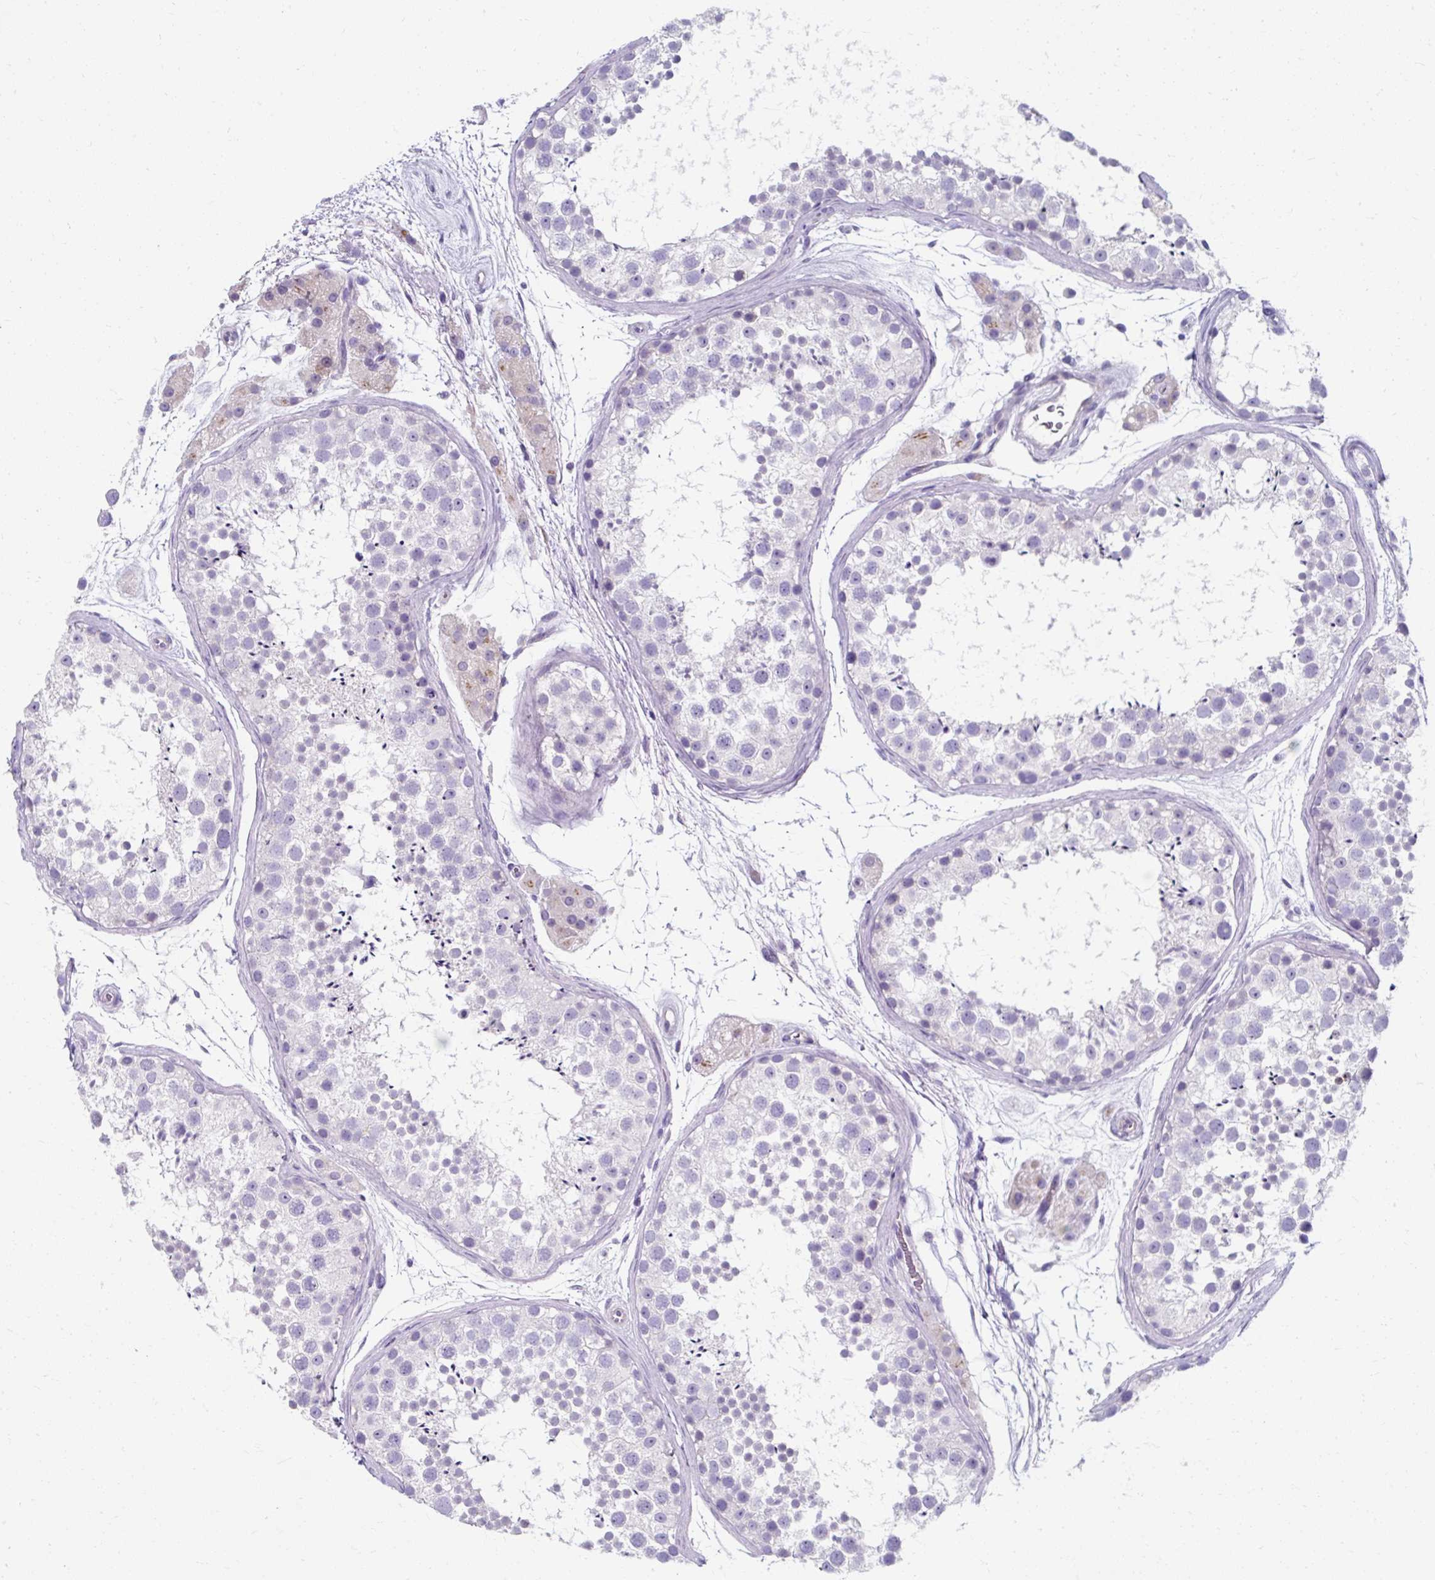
{"staining": {"intensity": "negative", "quantity": "none", "location": "none"}, "tissue": "testis", "cell_type": "Cells in seminiferous ducts", "image_type": "normal", "snomed": [{"axis": "morphology", "description": "Normal tissue, NOS"}, {"axis": "topography", "description": "Testis"}], "caption": "Immunohistochemical staining of benign testis exhibits no significant positivity in cells in seminiferous ducts.", "gene": "ZNF555", "patient": {"sex": "male", "age": 41}}